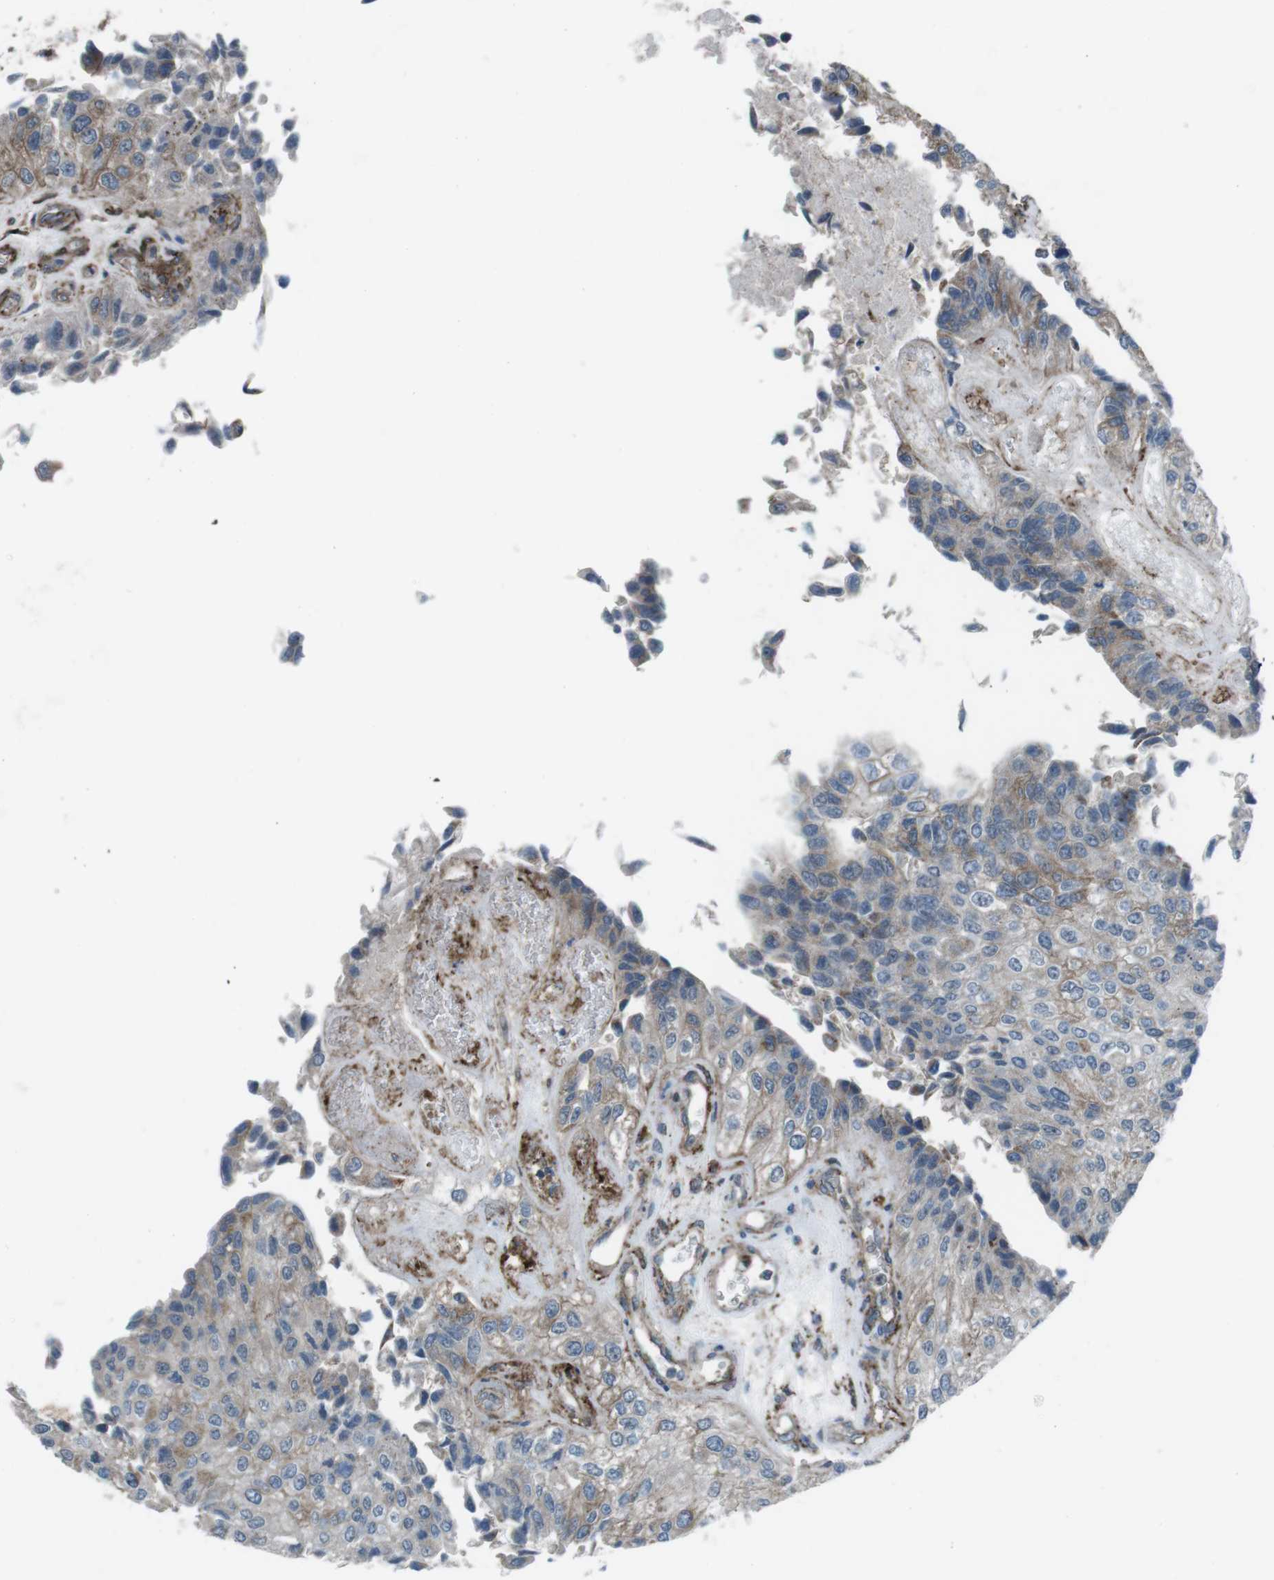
{"staining": {"intensity": "moderate", "quantity": ">75%", "location": "cytoplasmic/membranous"}, "tissue": "urothelial cancer", "cell_type": "Tumor cells", "image_type": "cancer", "snomed": [{"axis": "morphology", "description": "Urothelial carcinoma, High grade"}, {"axis": "topography", "description": "Kidney"}, {"axis": "topography", "description": "Urinary bladder"}], "caption": "Protein staining of urothelial cancer tissue exhibits moderate cytoplasmic/membranous positivity in approximately >75% of tumor cells. (Stains: DAB in brown, nuclei in blue, Microscopy: brightfield microscopy at high magnification).", "gene": "GDF10", "patient": {"sex": "male", "age": 77}}